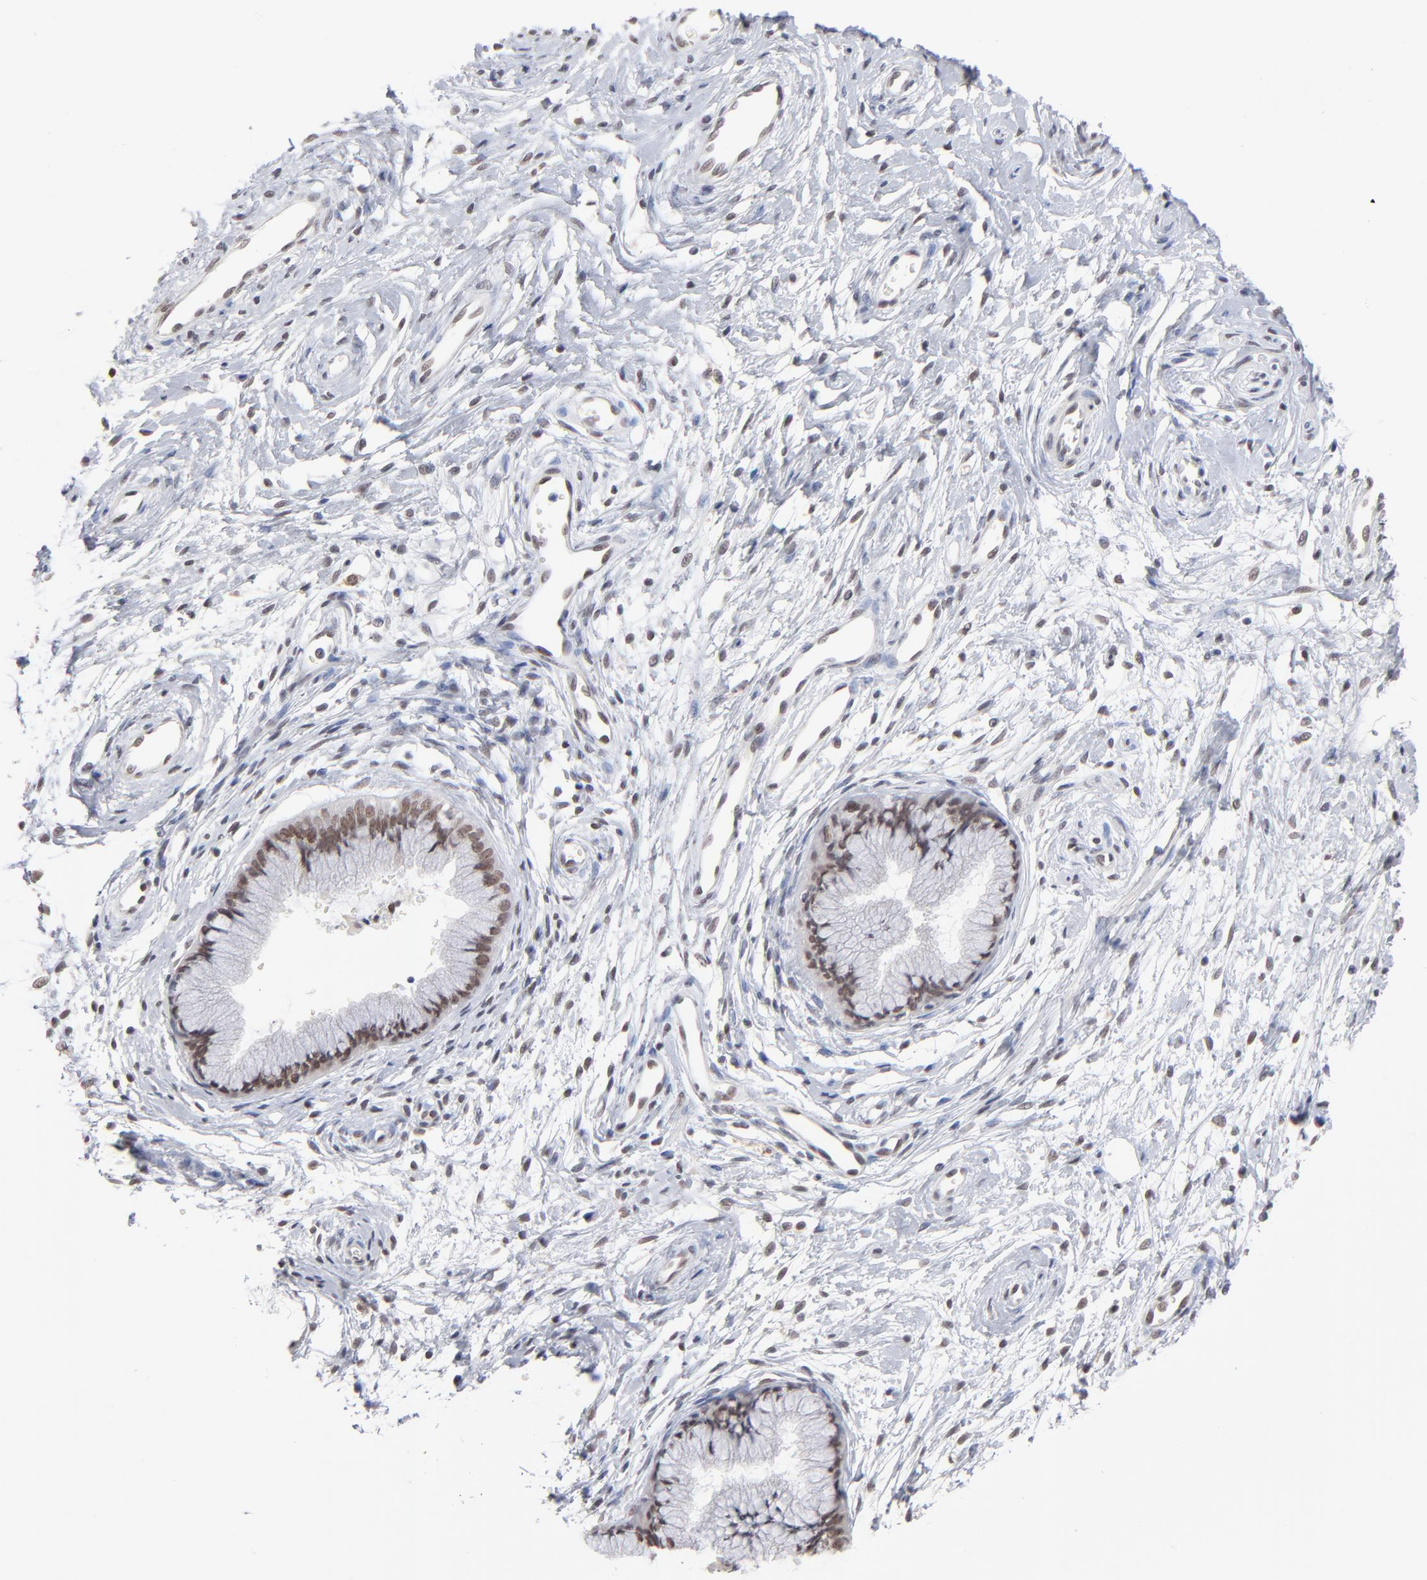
{"staining": {"intensity": "weak", "quantity": ">75%", "location": "nuclear"}, "tissue": "cervix", "cell_type": "Glandular cells", "image_type": "normal", "snomed": [{"axis": "morphology", "description": "Normal tissue, NOS"}, {"axis": "topography", "description": "Cervix"}], "caption": "DAB (3,3'-diaminobenzidine) immunohistochemical staining of normal cervix reveals weak nuclear protein positivity in approximately >75% of glandular cells.", "gene": "MBIP", "patient": {"sex": "female", "age": 39}}